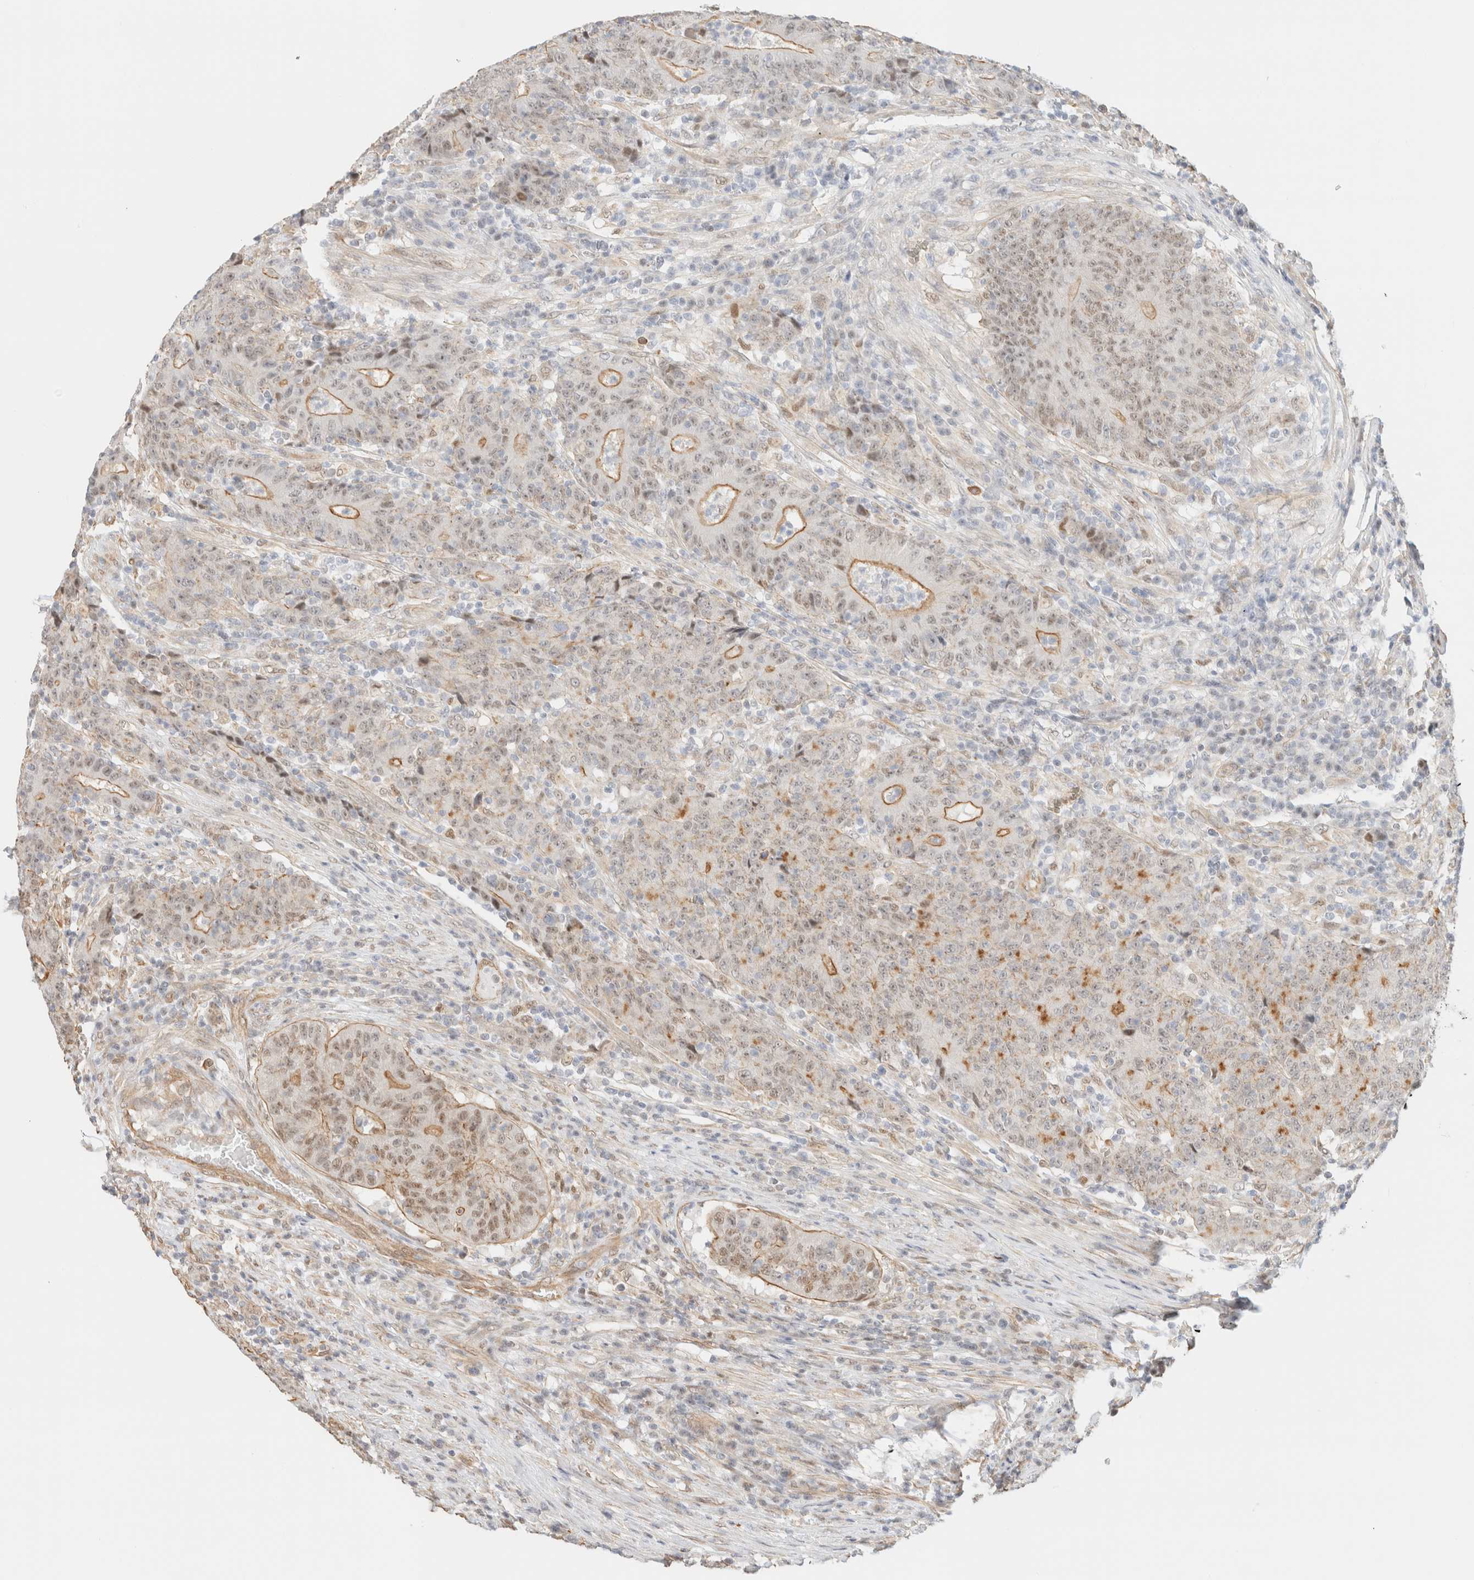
{"staining": {"intensity": "moderate", "quantity": "<25%", "location": "cytoplasmic/membranous,nuclear"}, "tissue": "colorectal cancer", "cell_type": "Tumor cells", "image_type": "cancer", "snomed": [{"axis": "morphology", "description": "Normal tissue, NOS"}, {"axis": "morphology", "description": "Adenocarcinoma, NOS"}, {"axis": "topography", "description": "Colon"}], "caption": "An IHC image of tumor tissue is shown. Protein staining in brown shows moderate cytoplasmic/membranous and nuclear positivity in colorectal cancer (adenocarcinoma) within tumor cells.", "gene": "ARID5A", "patient": {"sex": "female", "age": 75}}